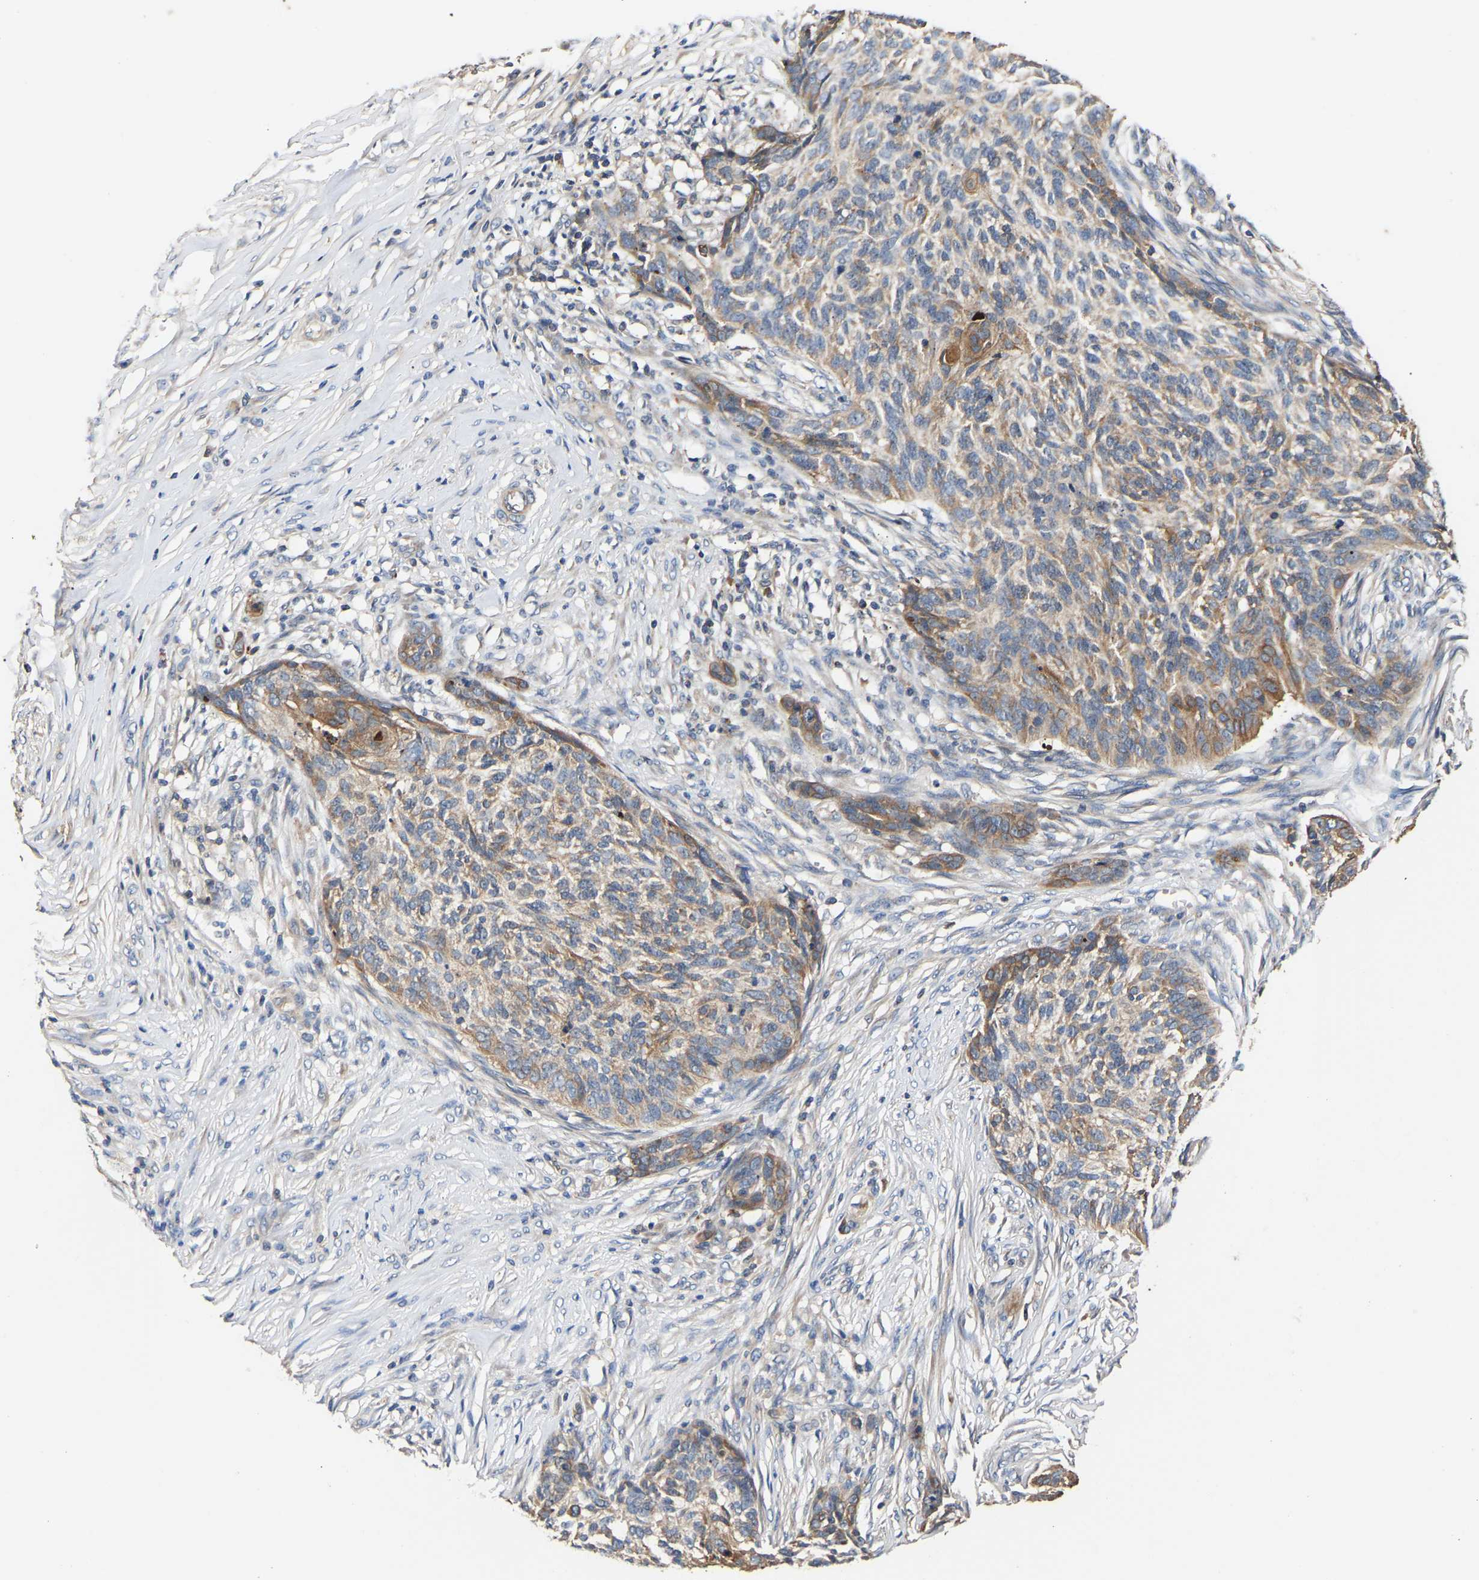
{"staining": {"intensity": "moderate", "quantity": ">75%", "location": "cytoplasmic/membranous"}, "tissue": "skin cancer", "cell_type": "Tumor cells", "image_type": "cancer", "snomed": [{"axis": "morphology", "description": "Basal cell carcinoma"}, {"axis": "topography", "description": "Skin"}], "caption": "A medium amount of moderate cytoplasmic/membranous staining is present in approximately >75% of tumor cells in skin cancer (basal cell carcinoma) tissue. Ihc stains the protein of interest in brown and the nuclei are stained blue.", "gene": "LRBA", "patient": {"sex": "male", "age": 85}}